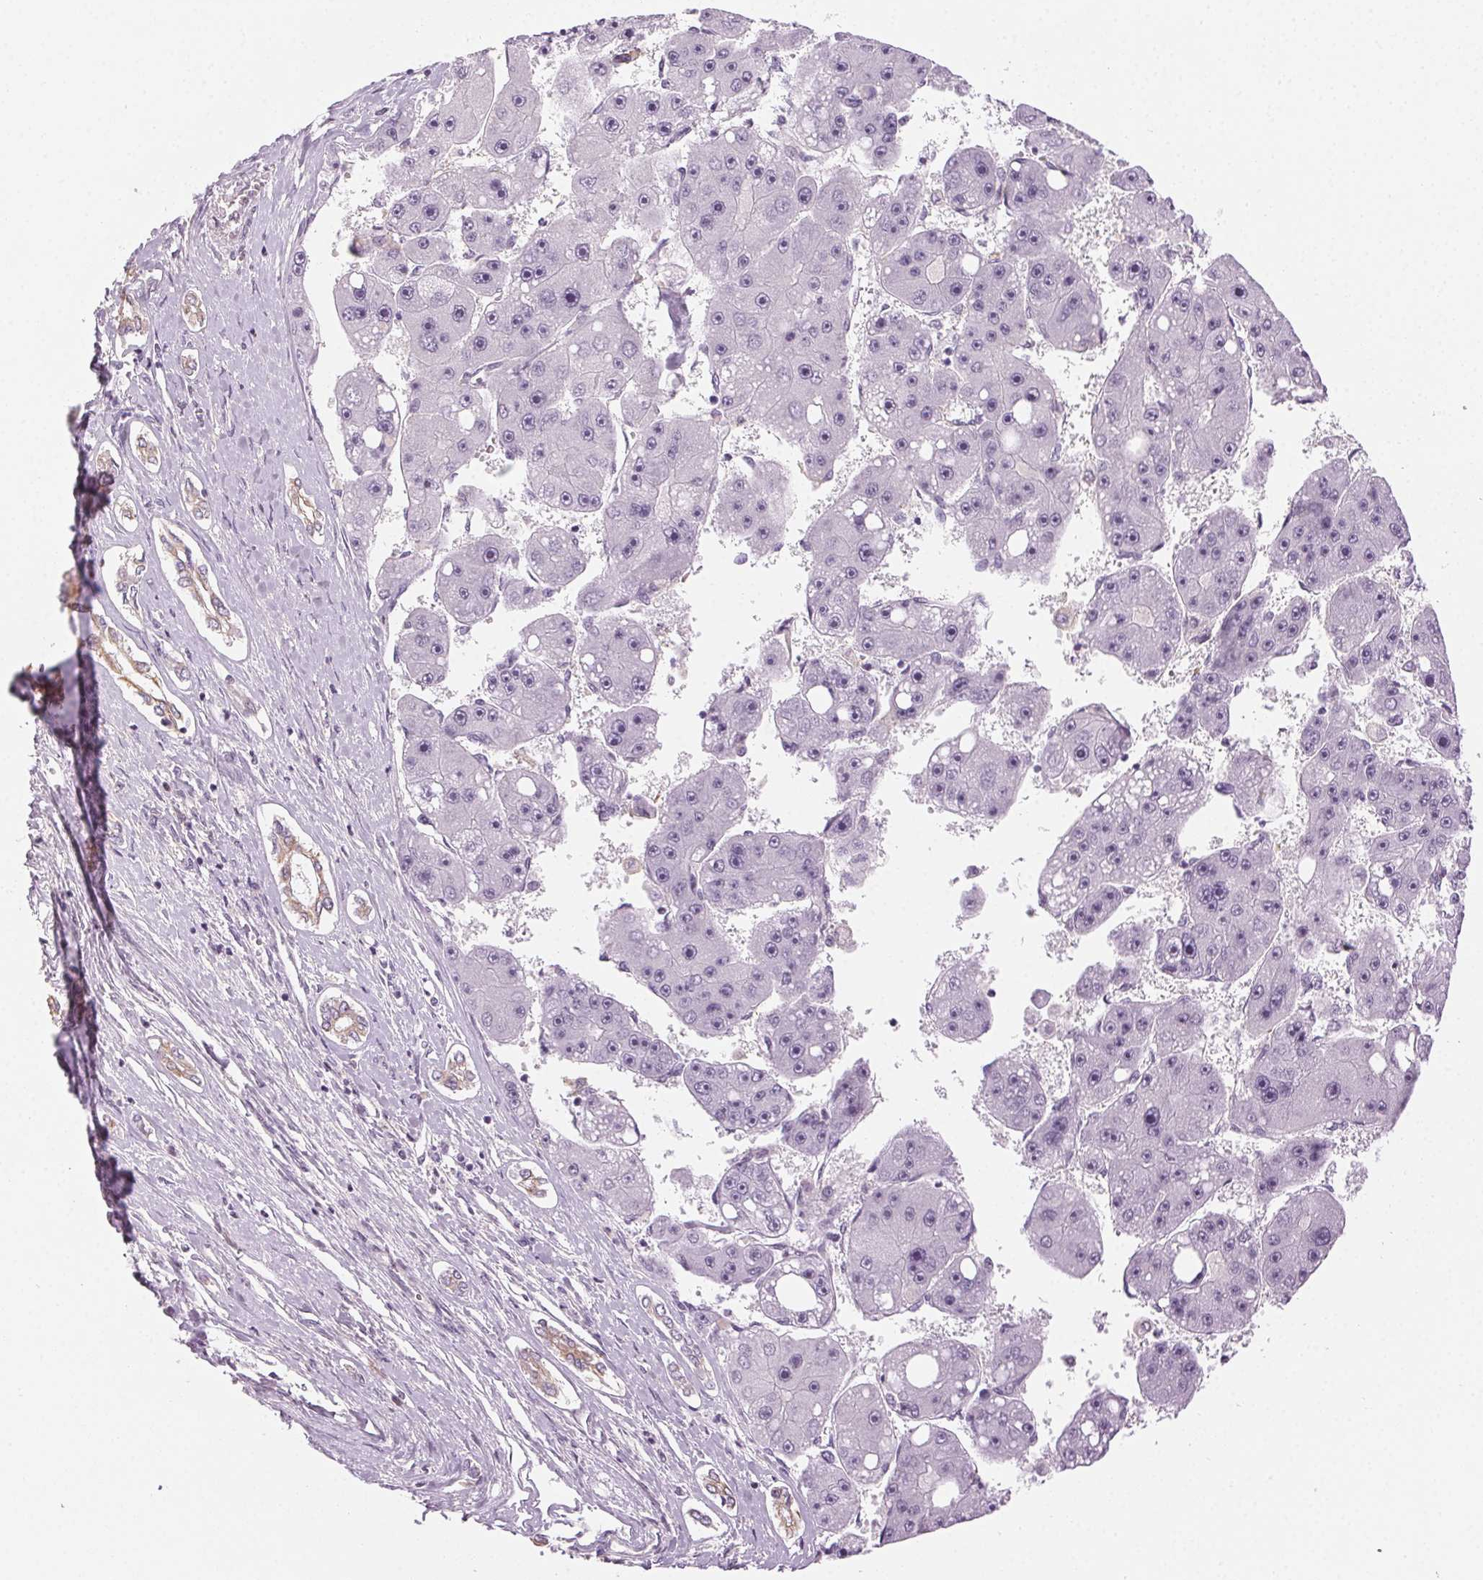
{"staining": {"intensity": "negative", "quantity": "none", "location": "none"}, "tissue": "liver cancer", "cell_type": "Tumor cells", "image_type": "cancer", "snomed": [{"axis": "morphology", "description": "Carcinoma, Hepatocellular, NOS"}, {"axis": "topography", "description": "Liver"}], "caption": "A photomicrograph of human liver cancer (hepatocellular carcinoma) is negative for staining in tumor cells.", "gene": "AIF1L", "patient": {"sex": "female", "age": 61}}